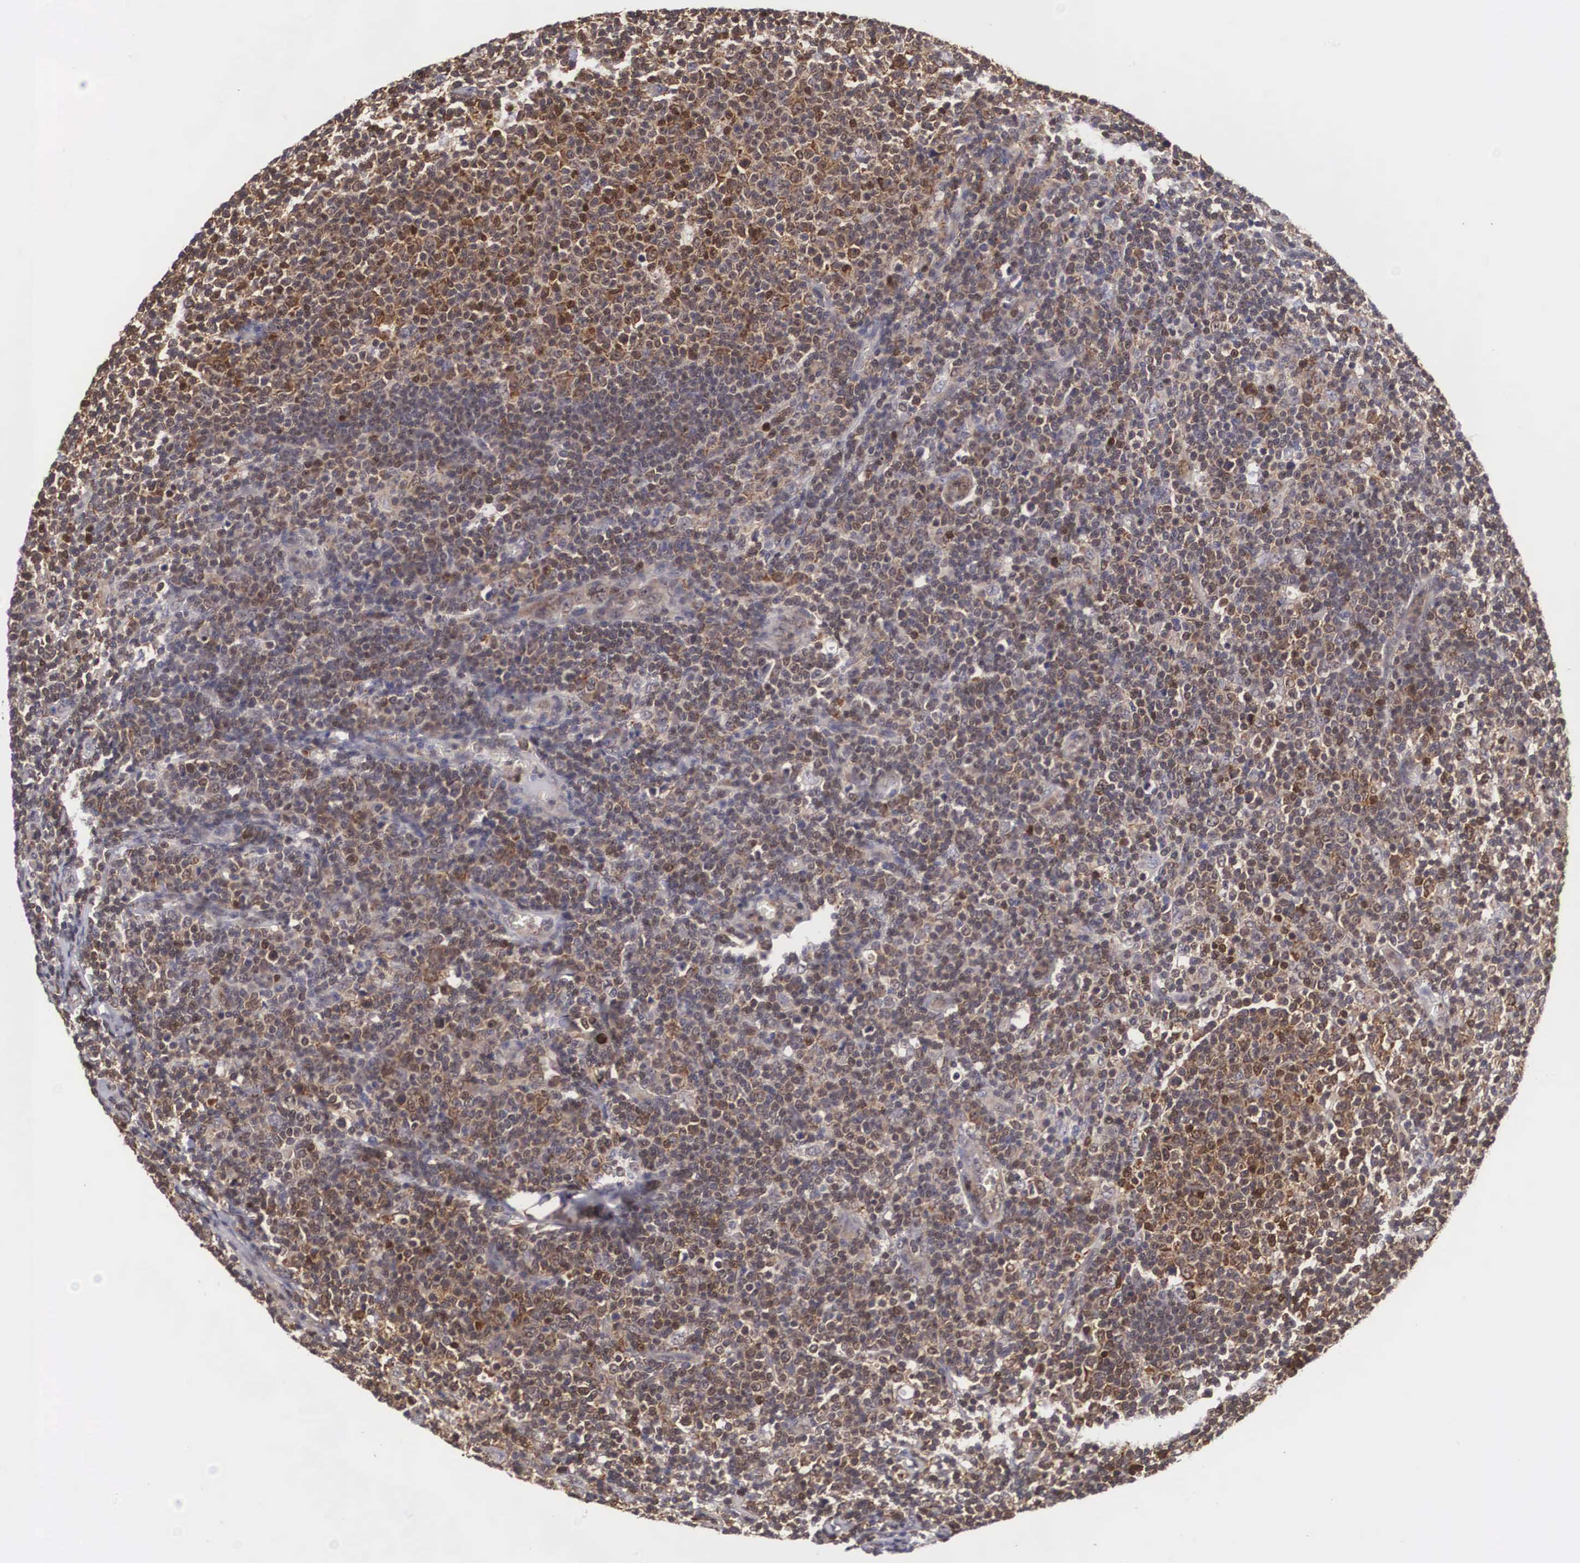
{"staining": {"intensity": "moderate", "quantity": "25%-75%", "location": "cytoplasmic/membranous"}, "tissue": "lymphoma", "cell_type": "Tumor cells", "image_type": "cancer", "snomed": [{"axis": "morphology", "description": "Malignant lymphoma, non-Hodgkin's type, Low grade"}, {"axis": "topography", "description": "Lymph node"}], "caption": "This is an image of immunohistochemistry (IHC) staining of malignant lymphoma, non-Hodgkin's type (low-grade), which shows moderate staining in the cytoplasmic/membranous of tumor cells.", "gene": "ADSL", "patient": {"sex": "male", "age": 74}}